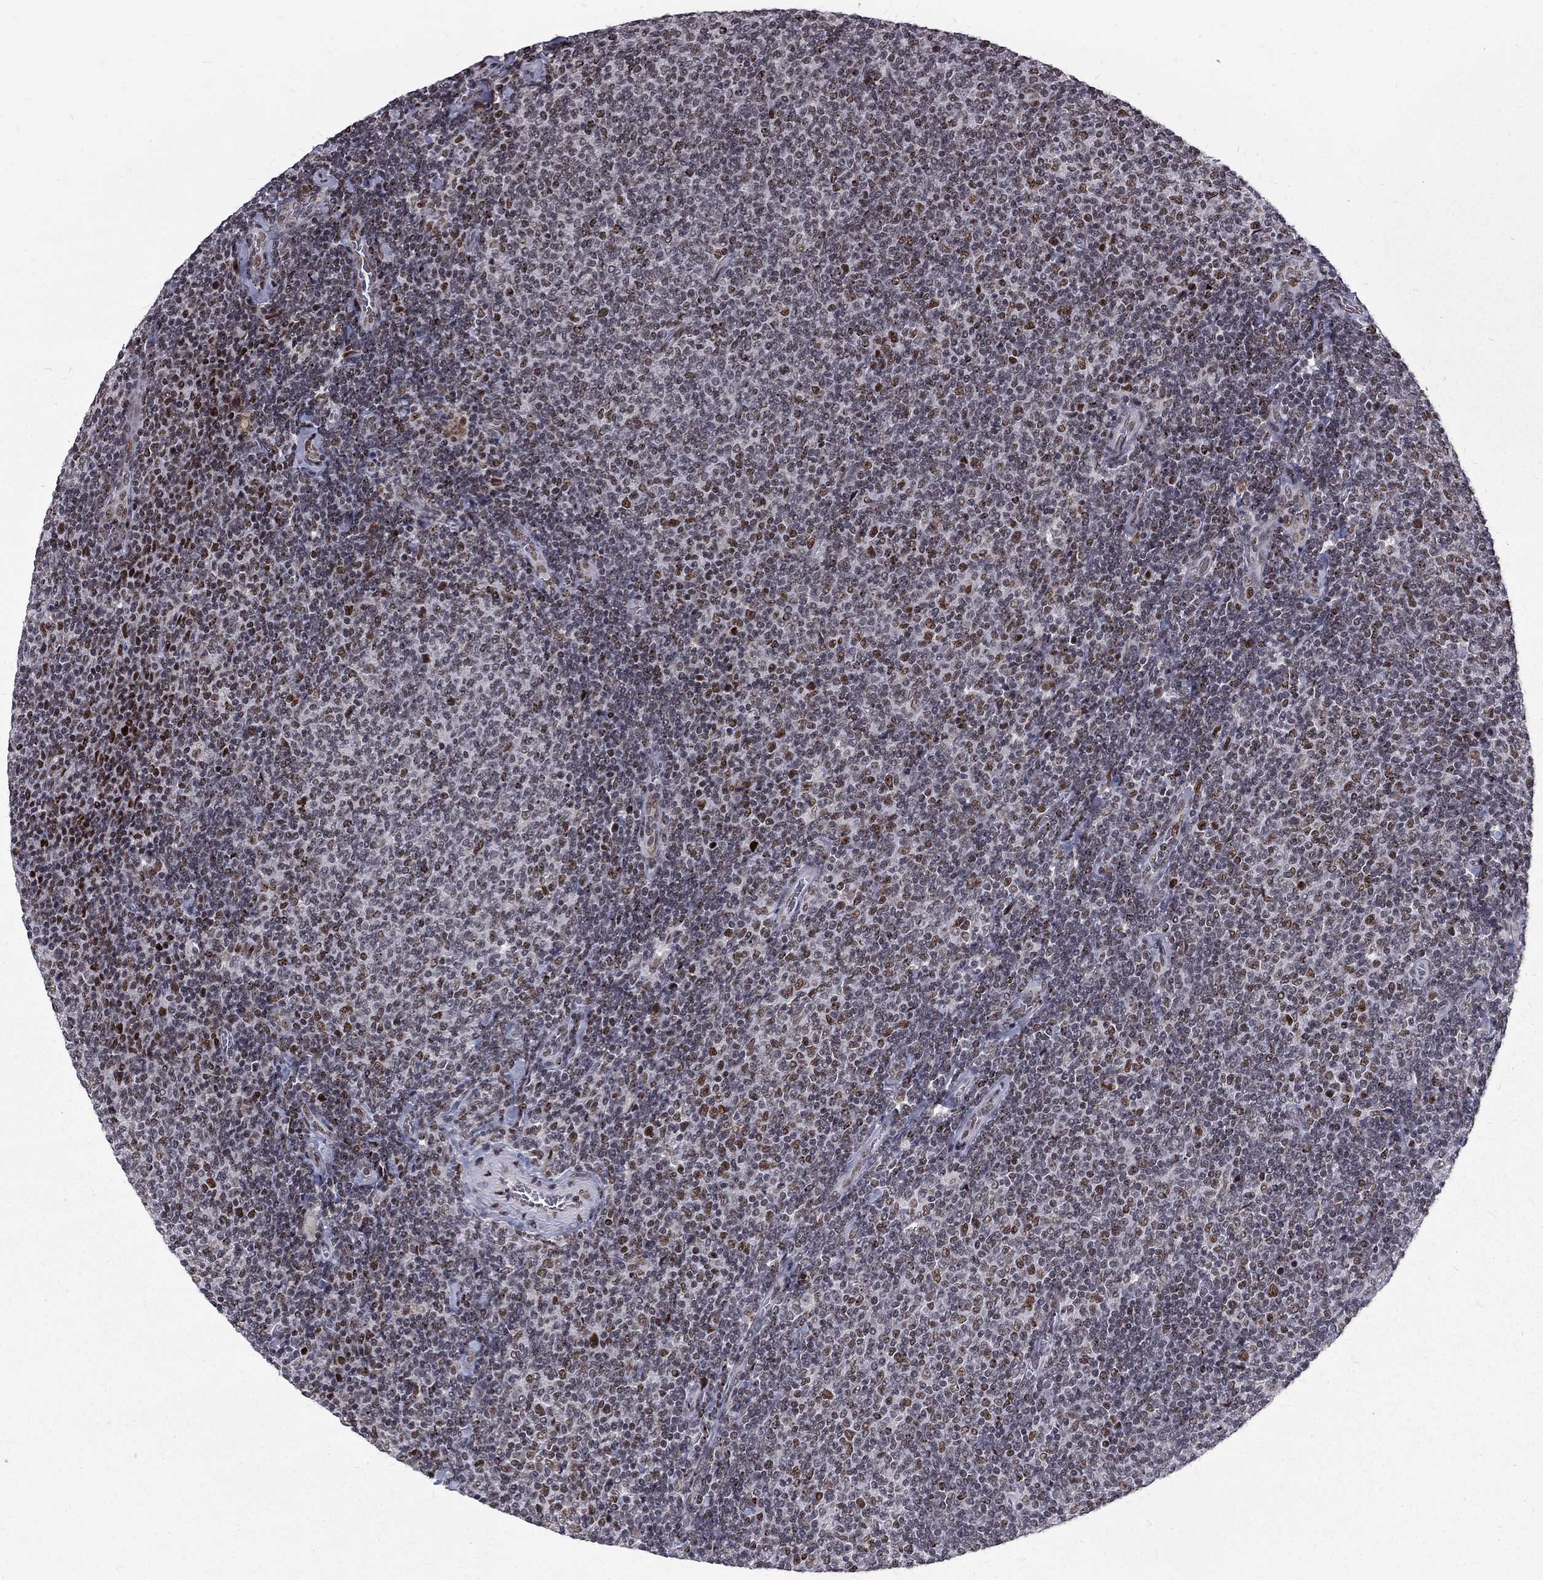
{"staining": {"intensity": "moderate", "quantity": "<25%", "location": "nuclear"}, "tissue": "lymphoma", "cell_type": "Tumor cells", "image_type": "cancer", "snomed": [{"axis": "morphology", "description": "Malignant lymphoma, non-Hodgkin's type, Low grade"}, {"axis": "topography", "description": "Lymph node"}], "caption": "Immunohistochemical staining of malignant lymphoma, non-Hodgkin's type (low-grade) shows low levels of moderate nuclear protein expression in about <25% of tumor cells.", "gene": "TCEAL1", "patient": {"sex": "male", "age": 52}}